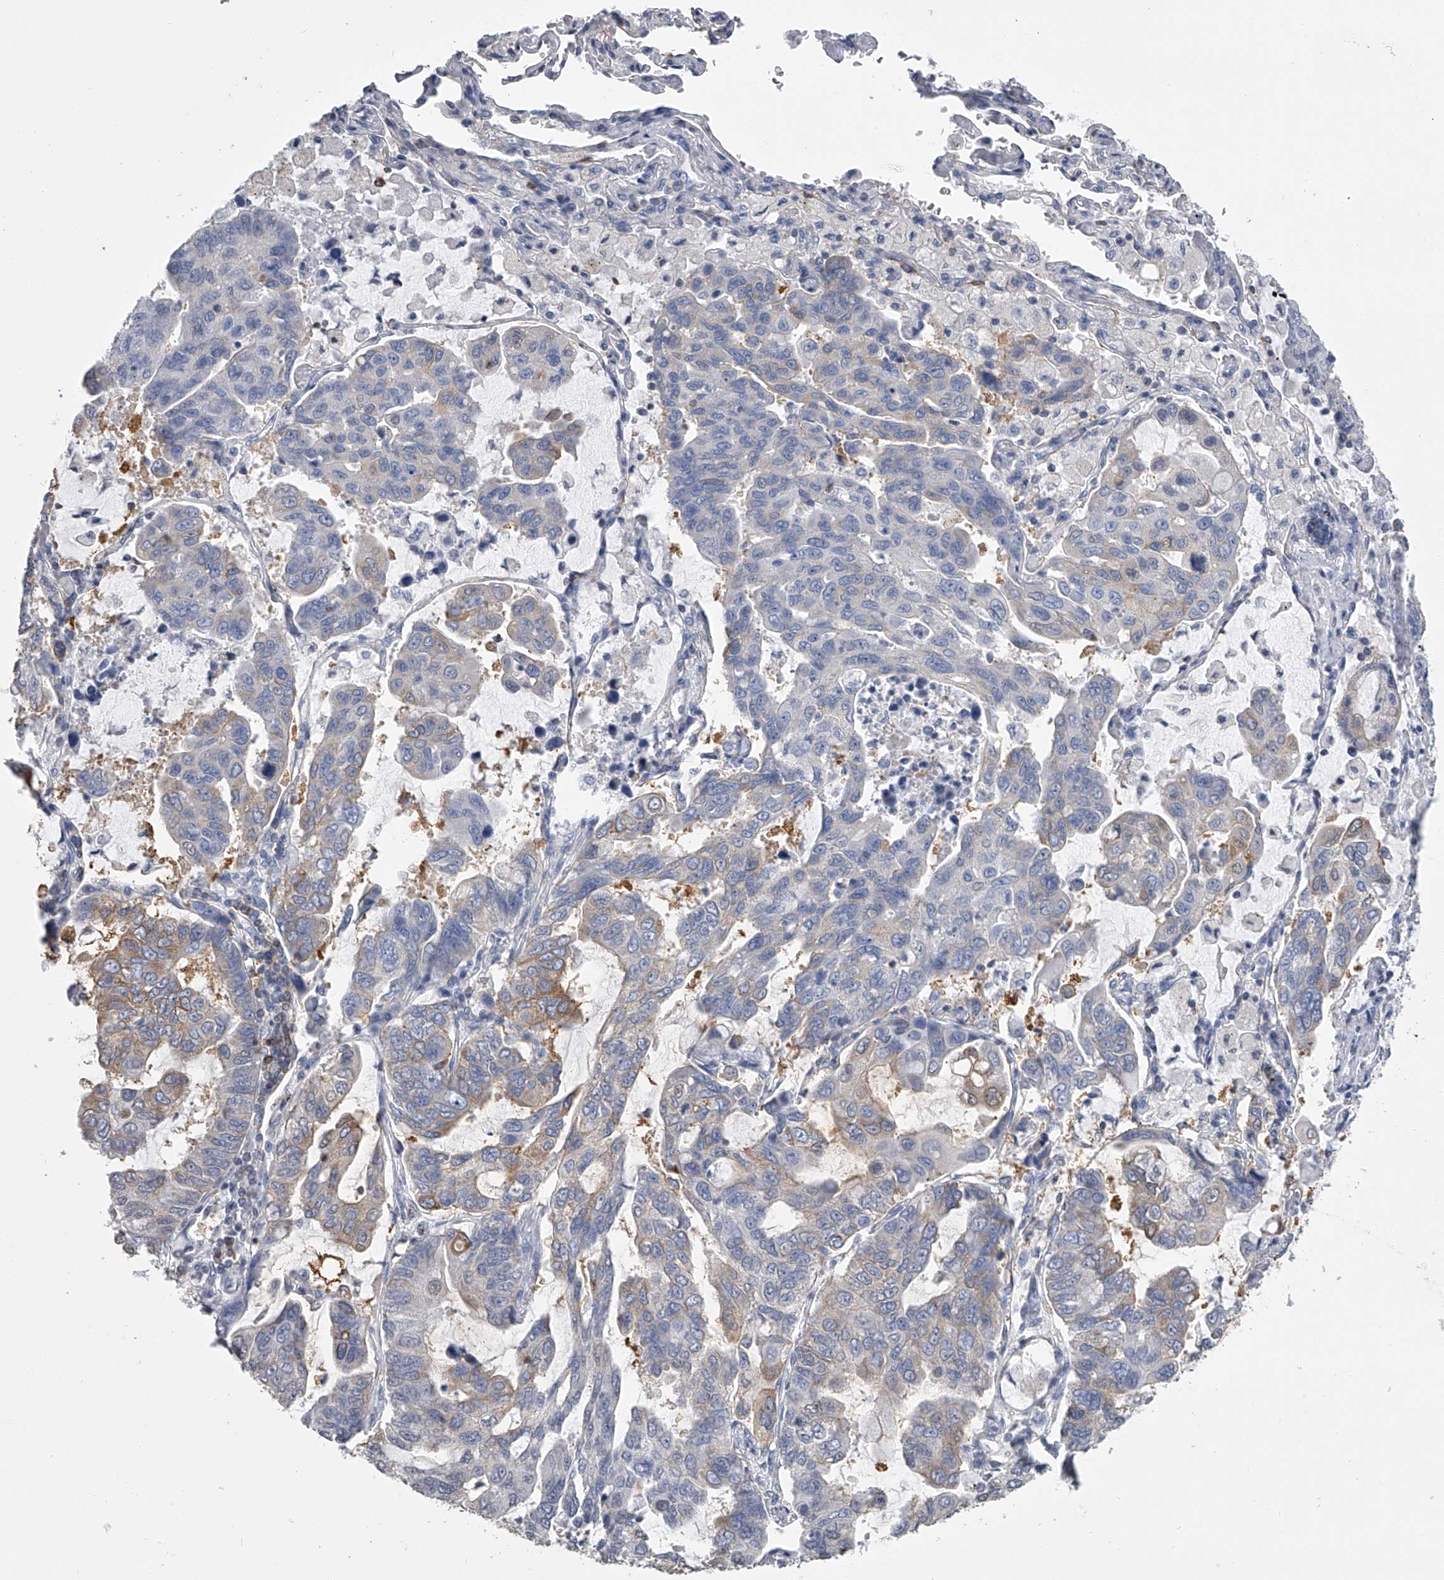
{"staining": {"intensity": "weak", "quantity": "<25%", "location": "cytoplasmic/membranous"}, "tissue": "lung cancer", "cell_type": "Tumor cells", "image_type": "cancer", "snomed": [{"axis": "morphology", "description": "Adenocarcinoma, NOS"}, {"axis": "topography", "description": "Lung"}], "caption": "The histopathology image demonstrates no staining of tumor cells in adenocarcinoma (lung). (DAB IHC, high magnification).", "gene": "TASP1", "patient": {"sex": "male", "age": 64}}